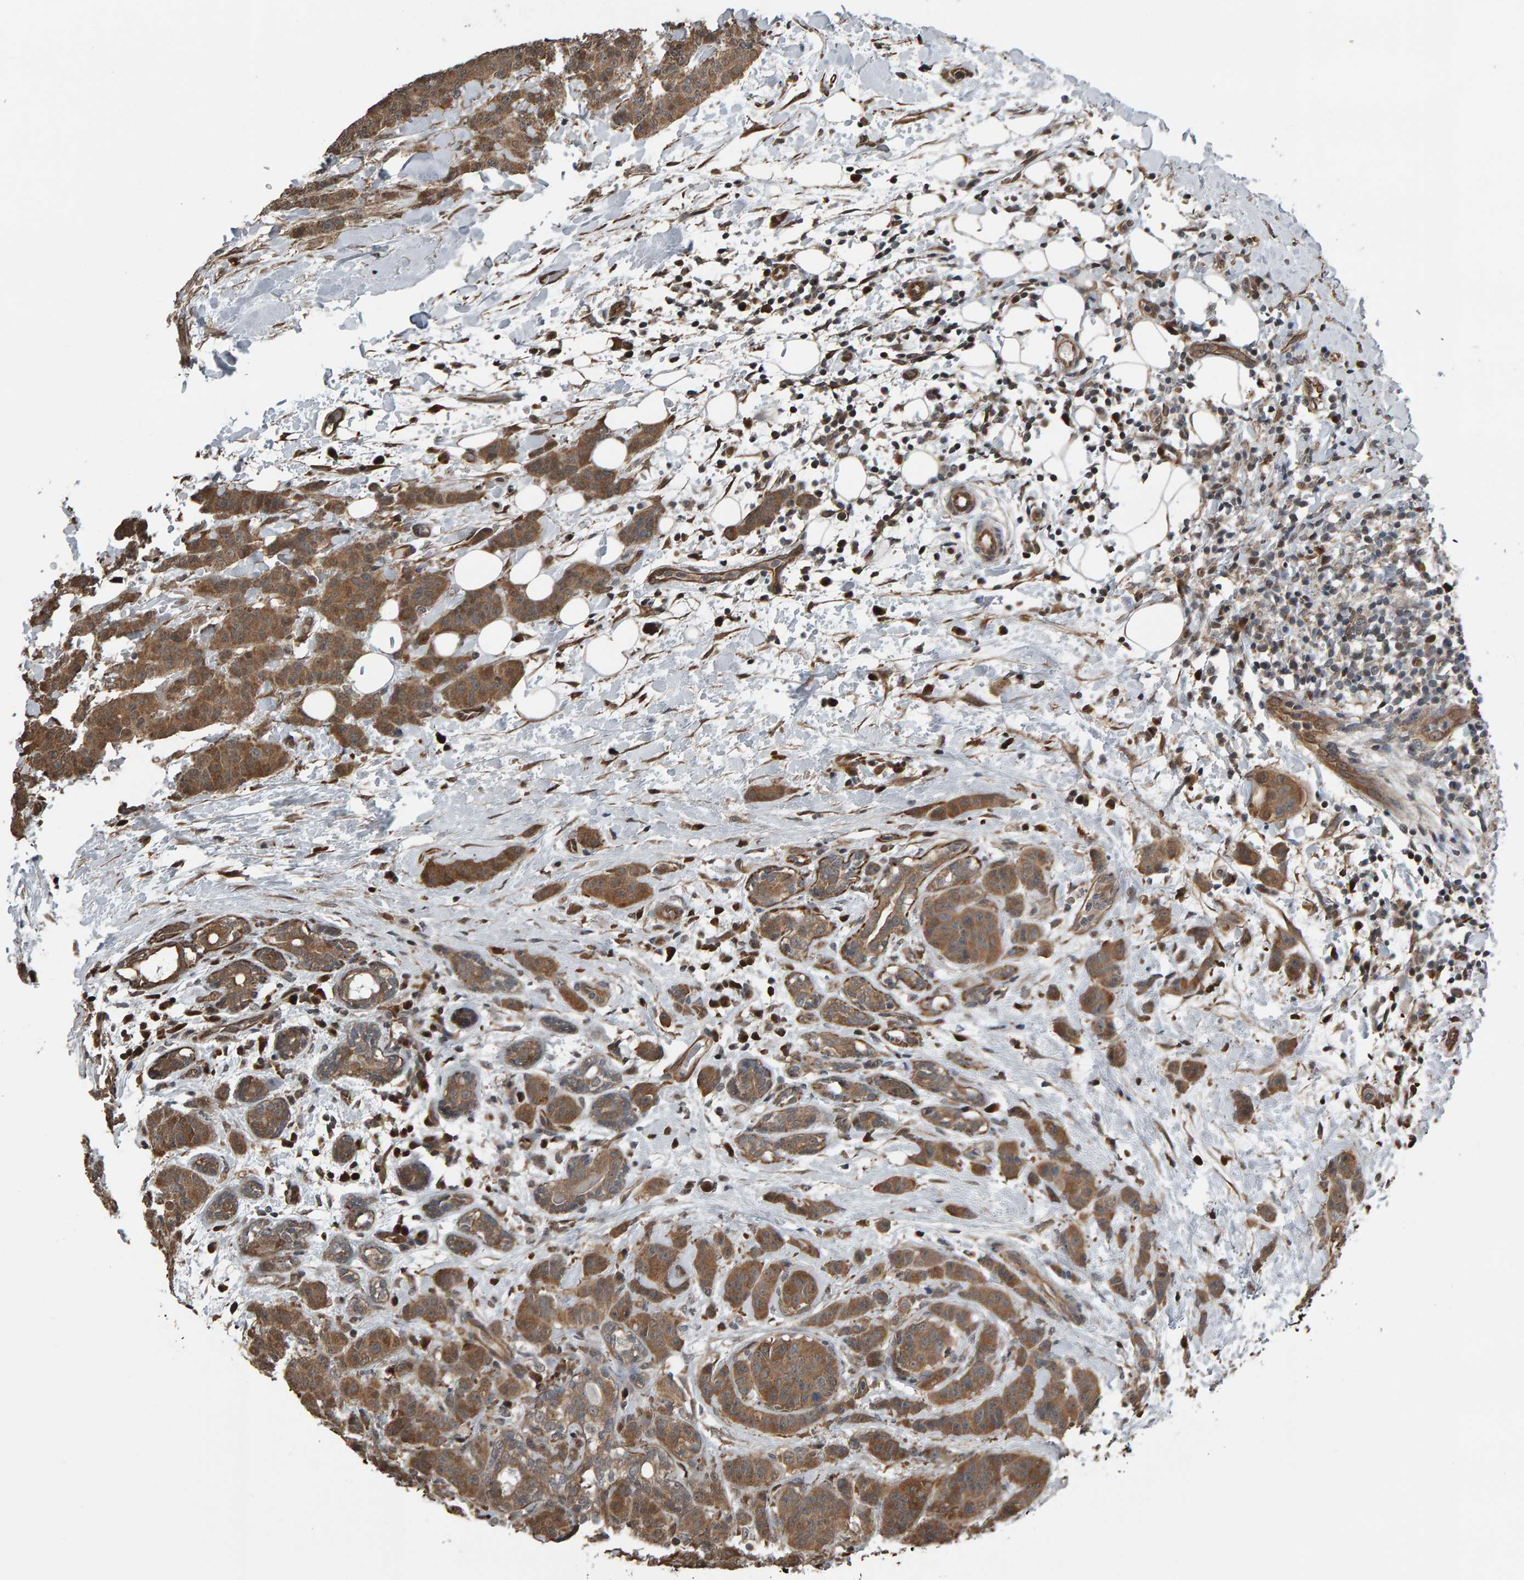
{"staining": {"intensity": "moderate", "quantity": ">75%", "location": "cytoplasmic/membranous"}, "tissue": "breast cancer", "cell_type": "Tumor cells", "image_type": "cancer", "snomed": [{"axis": "morphology", "description": "Normal tissue, NOS"}, {"axis": "morphology", "description": "Duct carcinoma"}, {"axis": "topography", "description": "Breast"}], "caption": "About >75% of tumor cells in breast cancer reveal moderate cytoplasmic/membranous protein expression as visualized by brown immunohistochemical staining.", "gene": "COASY", "patient": {"sex": "female", "age": 40}}